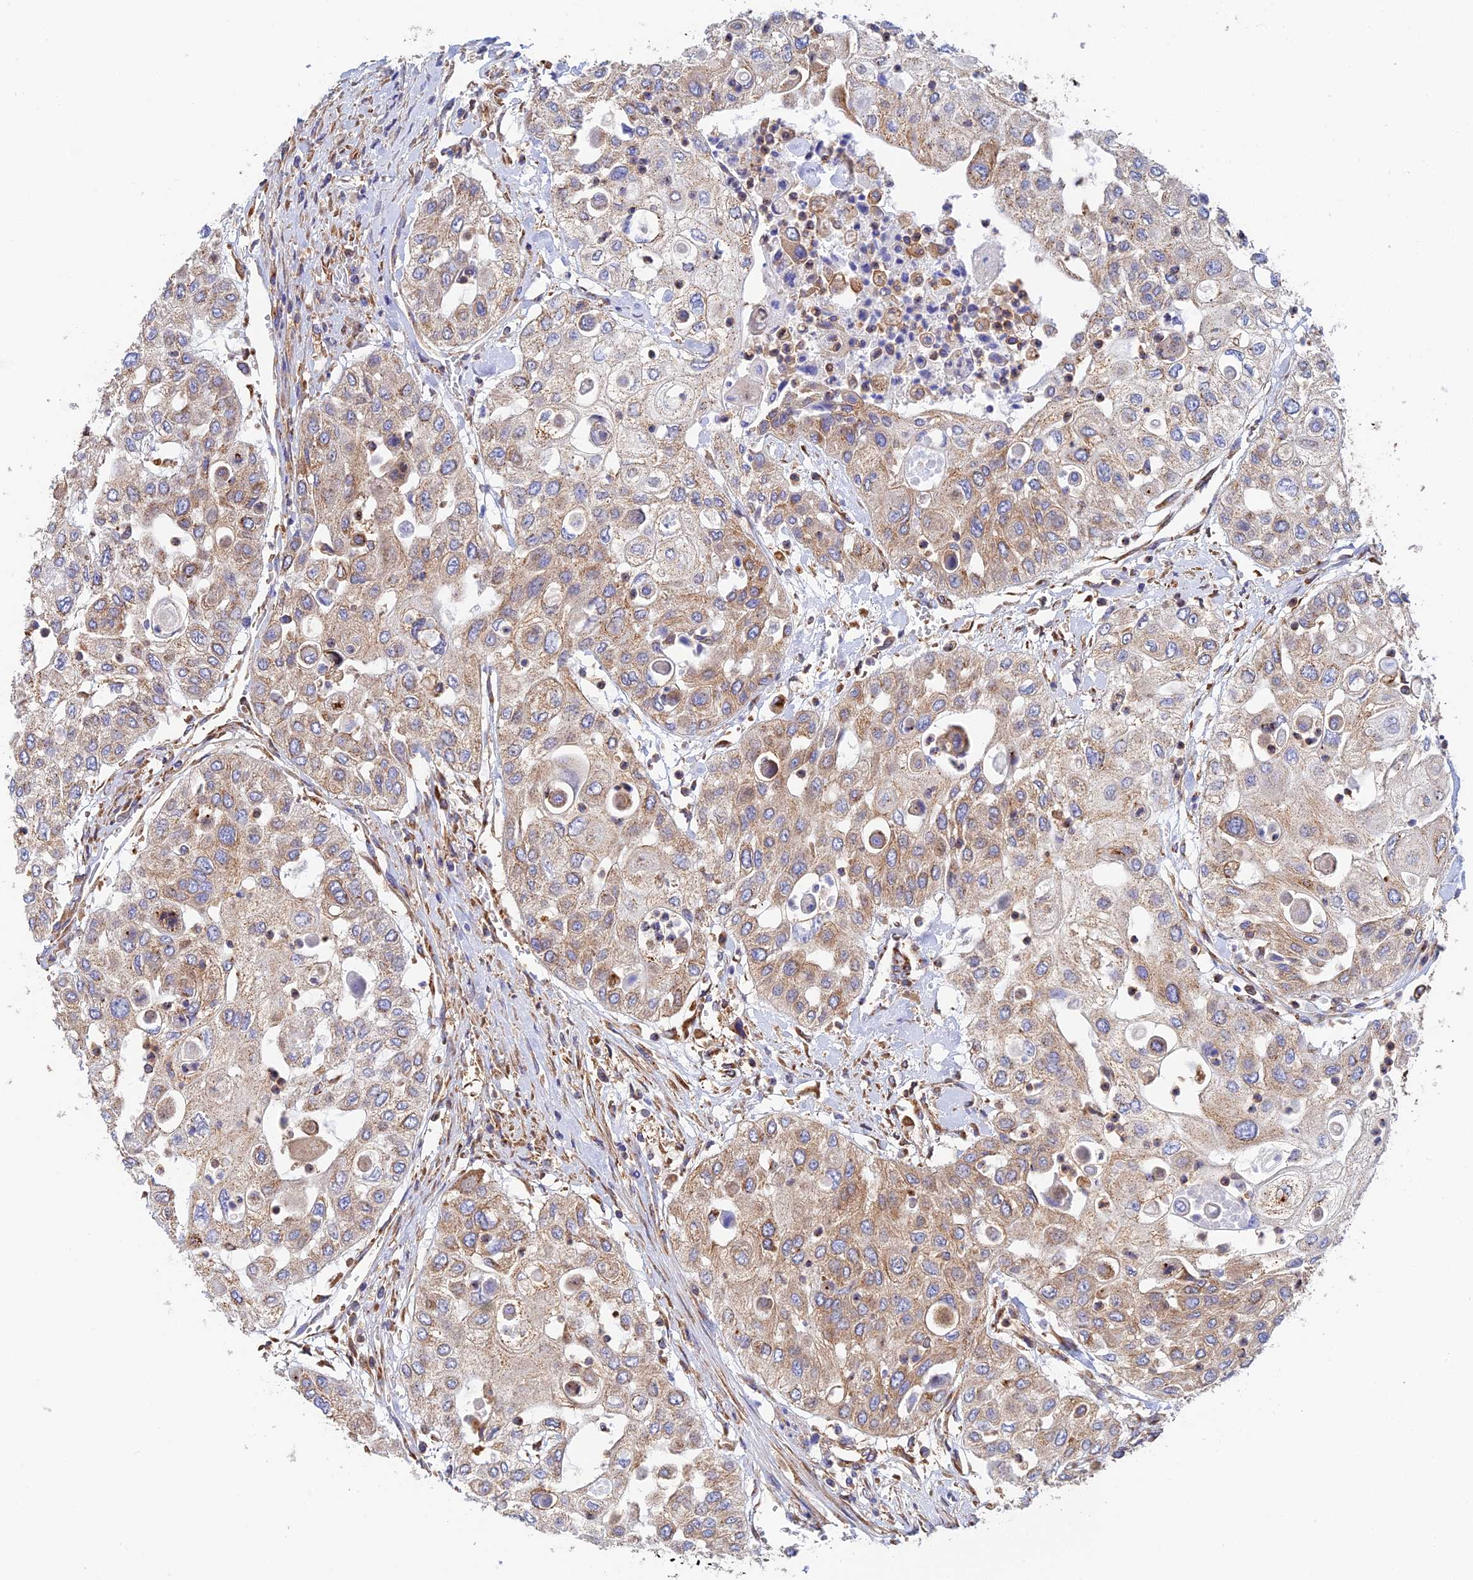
{"staining": {"intensity": "weak", "quantity": ">75%", "location": "cytoplasmic/membranous"}, "tissue": "urothelial cancer", "cell_type": "Tumor cells", "image_type": "cancer", "snomed": [{"axis": "morphology", "description": "Urothelial carcinoma, High grade"}, {"axis": "topography", "description": "Urinary bladder"}], "caption": "The micrograph exhibits immunohistochemical staining of urothelial cancer. There is weak cytoplasmic/membranous positivity is seen in about >75% of tumor cells.", "gene": "DCTN2", "patient": {"sex": "female", "age": 79}}